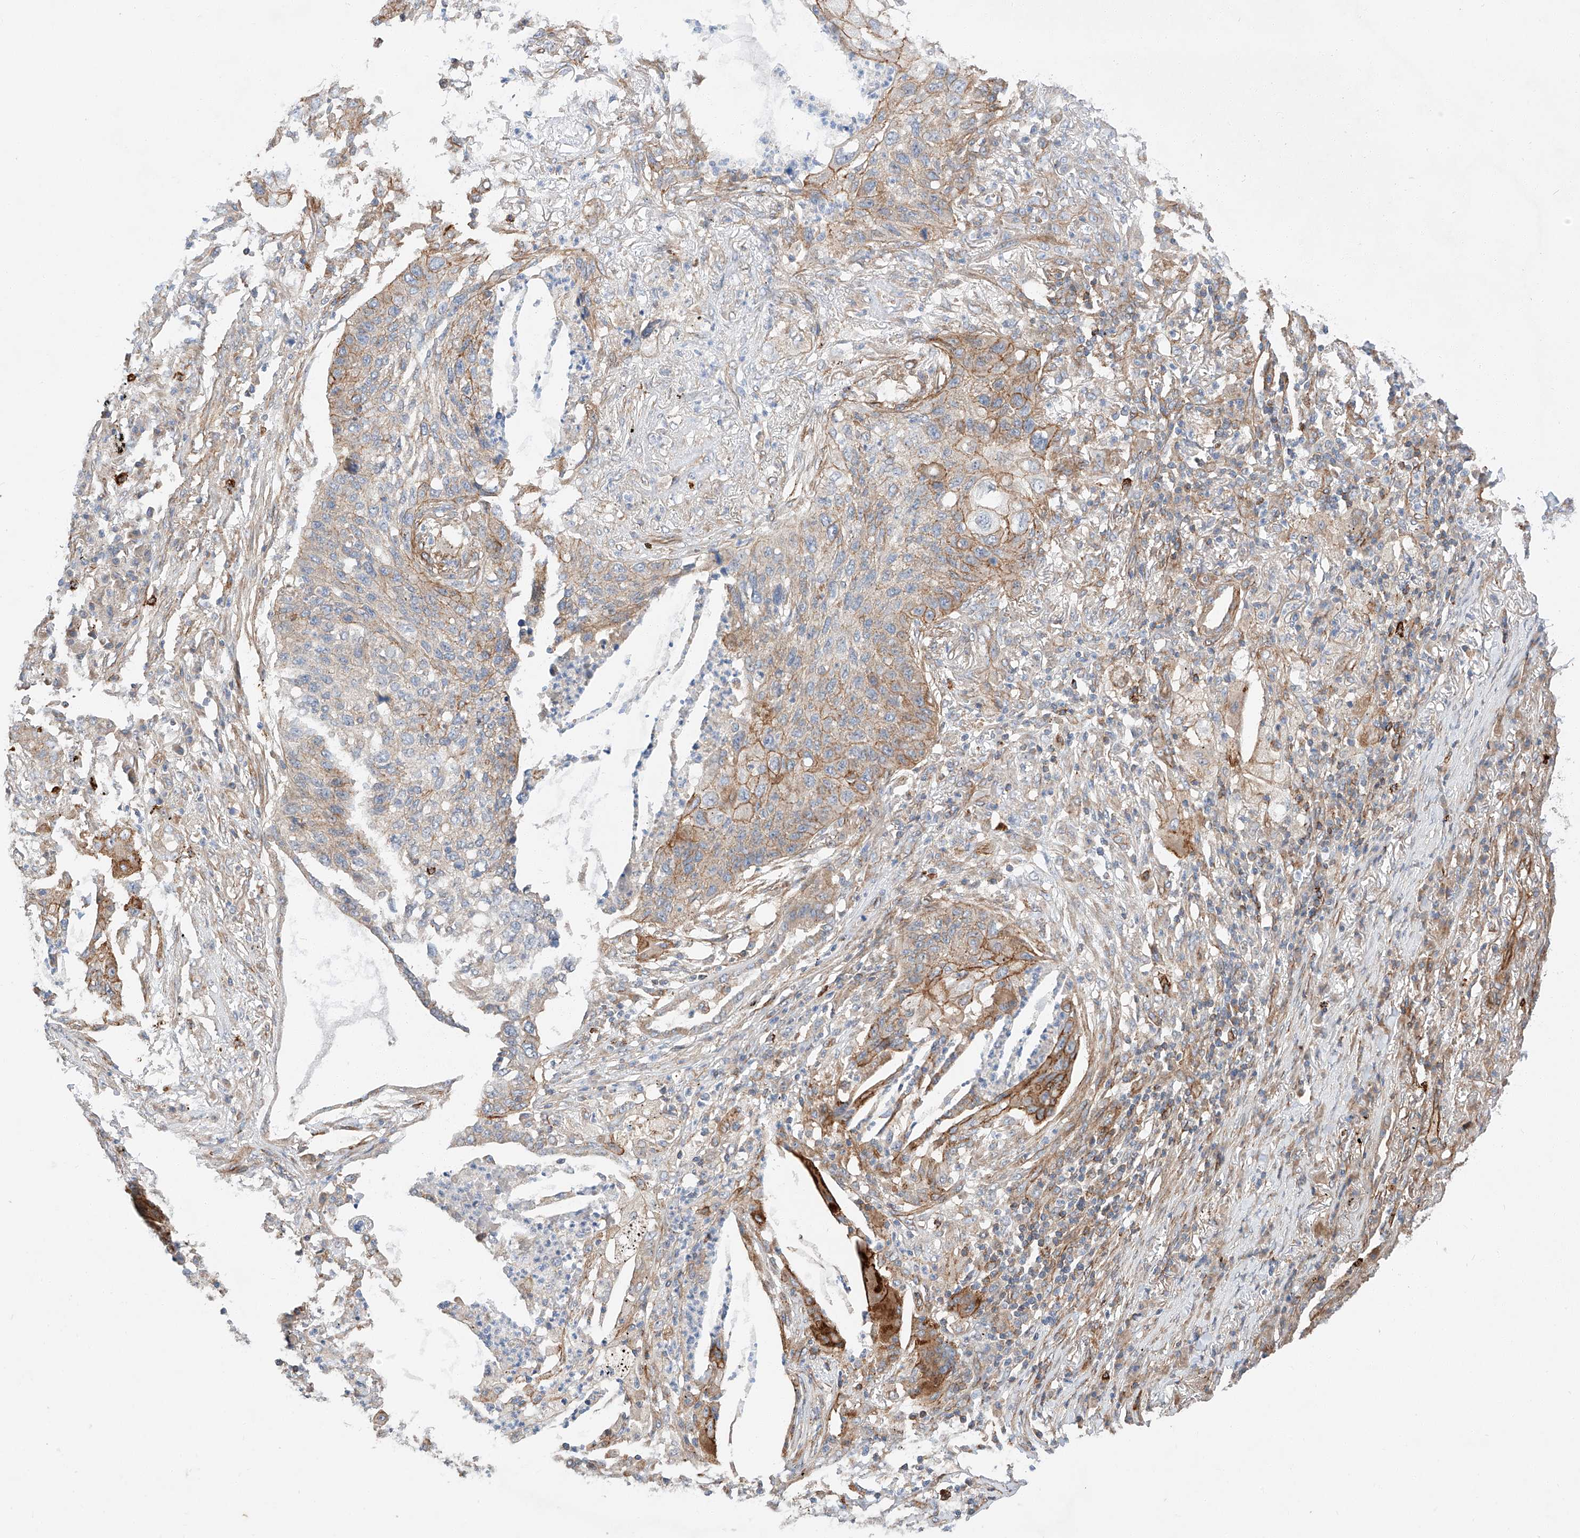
{"staining": {"intensity": "moderate", "quantity": ">75%", "location": "cytoplasmic/membranous"}, "tissue": "lung cancer", "cell_type": "Tumor cells", "image_type": "cancer", "snomed": [{"axis": "morphology", "description": "Squamous cell carcinoma, NOS"}, {"axis": "topography", "description": "Lung"}], "caption": "Lung cancer (squamous cell carcinoma) tissue demonstrates moderate cytoplasmic/membranous staining in about >75% of tumor cells", "gene": "MINDY4", "patient": {"sex": "female", "age": 63}}